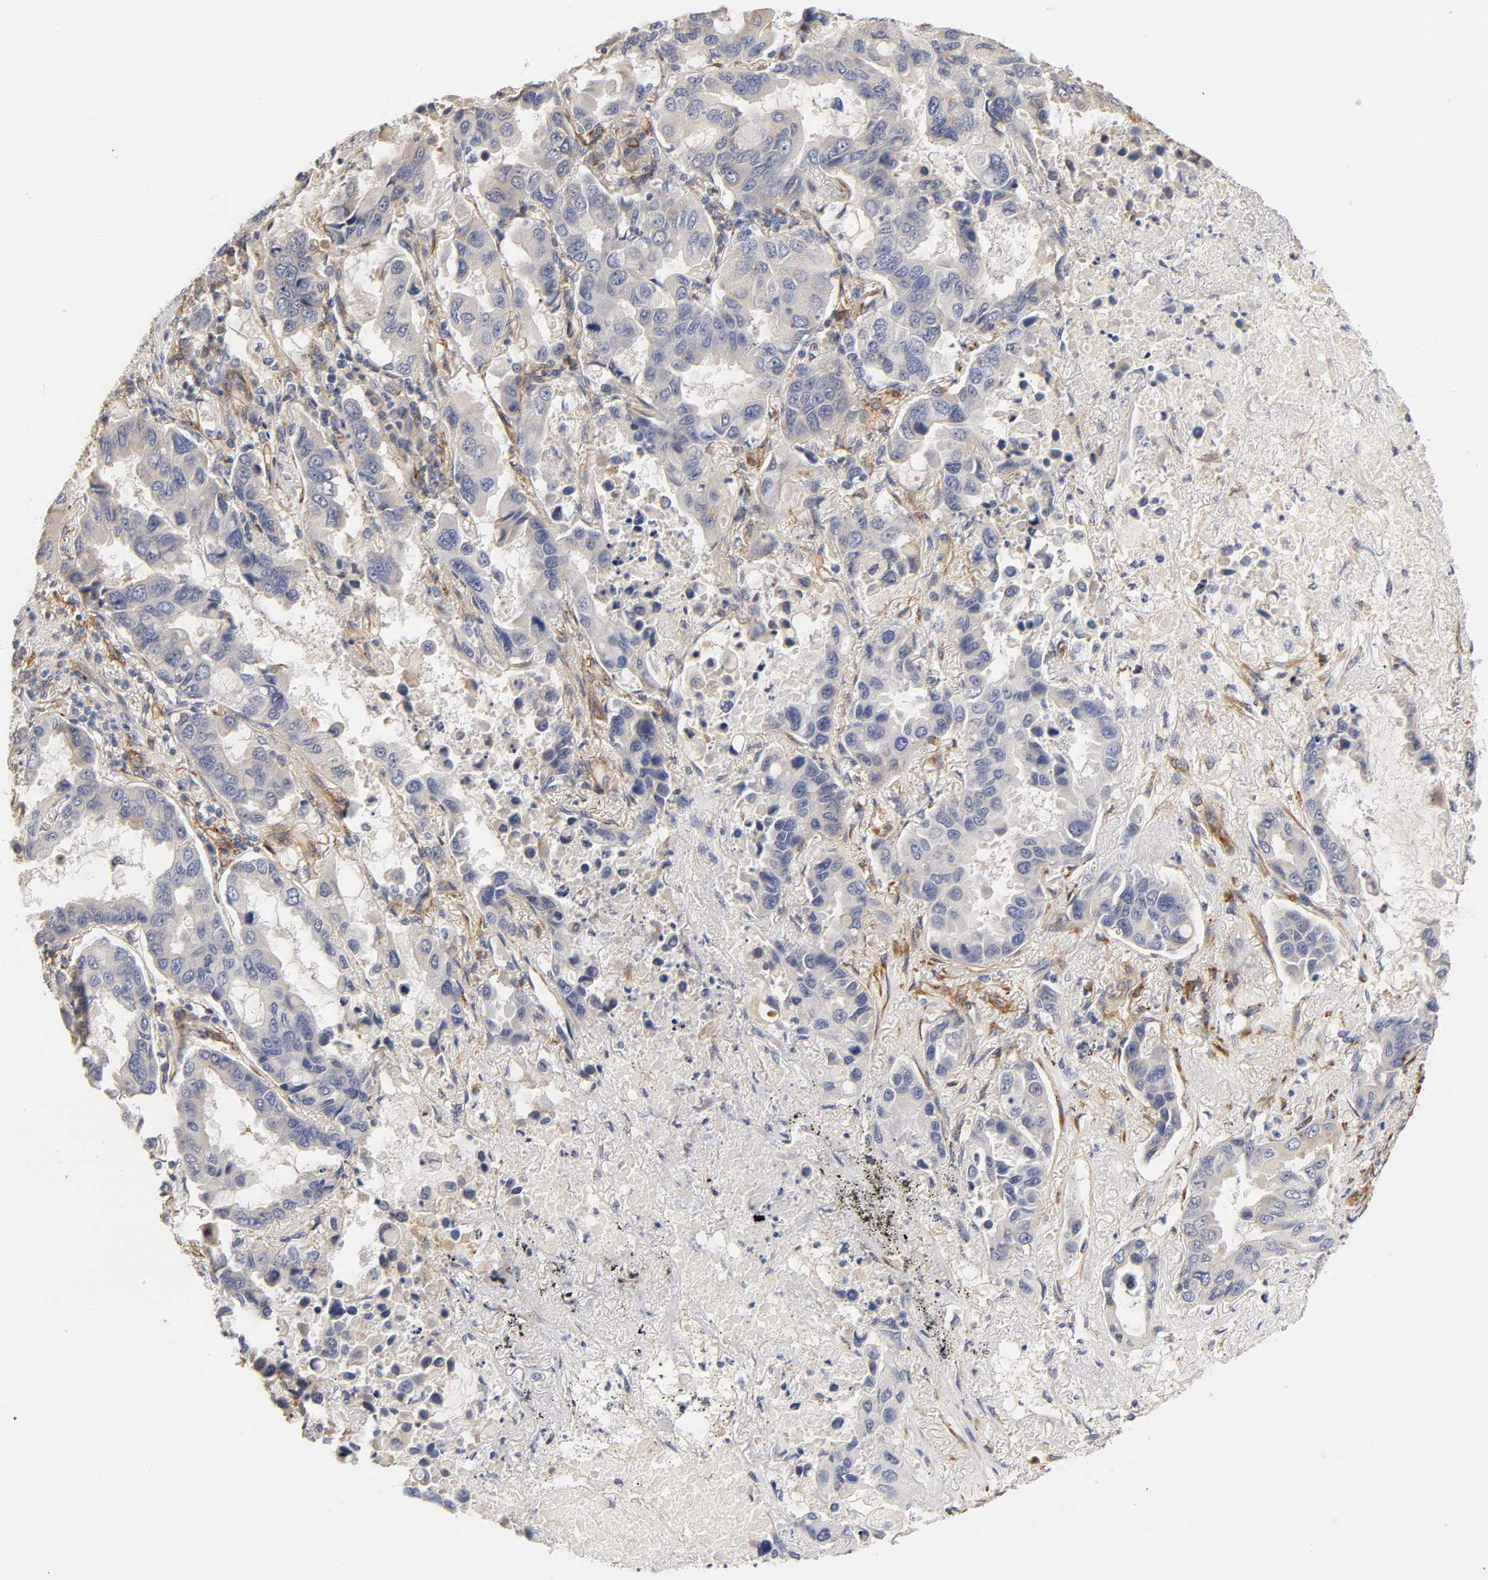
{"staining": {"intensity": "negative", "quantity": "none", "location": "none"}, "tissue": "lung cancer", "cell_type": "Tumor cells", "image_type": "cancer", "snomed": [{"axis": "morphology", "description": "Adenocarcinoma, NOS"}, {"axis": "topography", "description": "Lung"}], "caption": "Immunohistochemistry (IHC) of human lung cancer (adenocarcinoma) reveals no positivity in tumor cells. (Stains: DAB (3,3'-diaminobenzidine) immunohistochemistry with hematoxylin counter stain, Microscopy: brightfield microscopy at high magnification).", "gene": "LAMB1", "patient": {"sex": "male", "age": 64}}